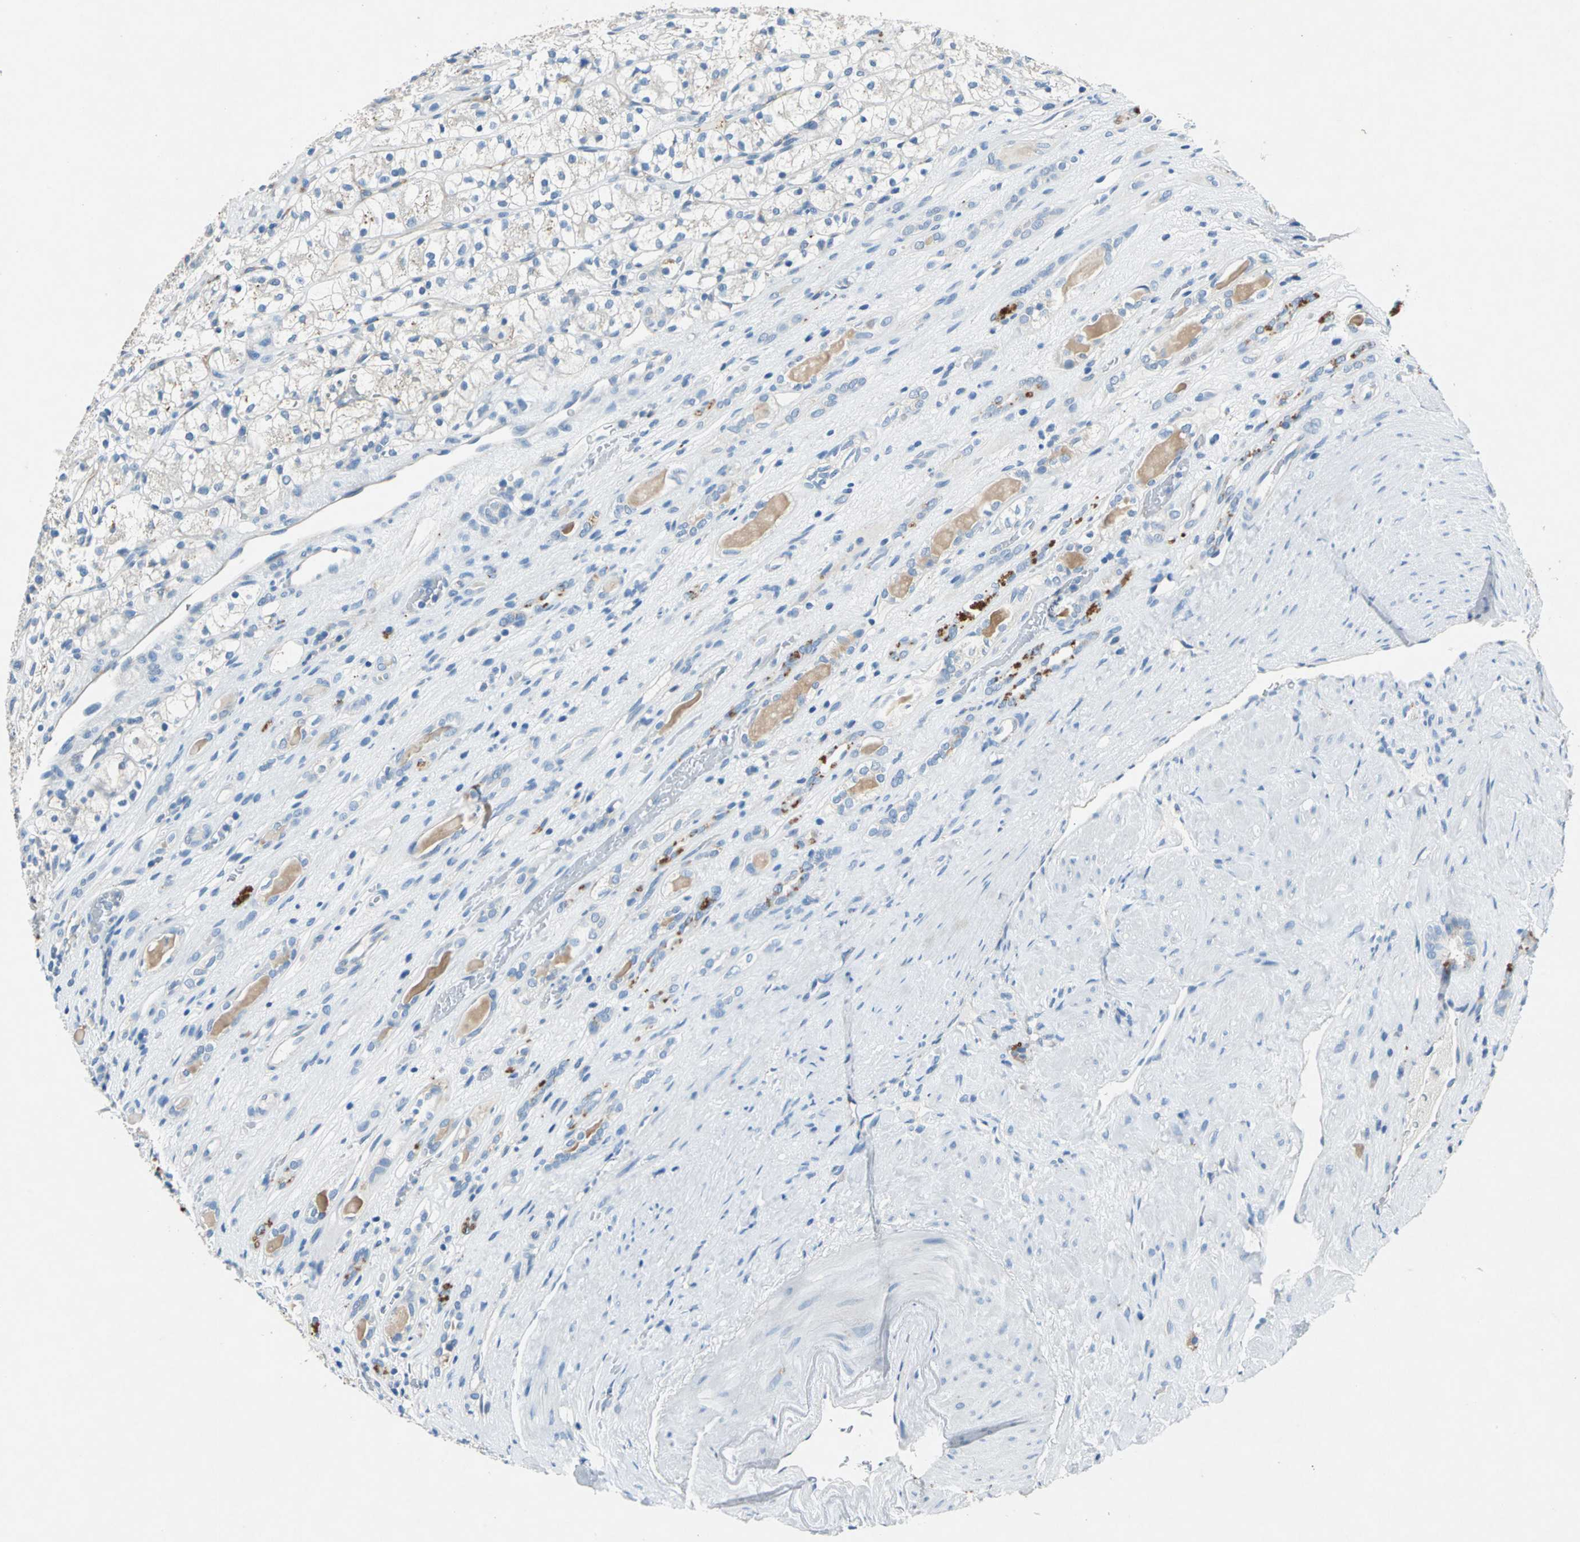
{"staining": {"intensity": "weak", "quantity": "25%-75%", "location": "cytoplasmic/membranous"}, "tissue": "renal cancer", "cell_type": "Tumor cells", "image_type": "cancer", "snomed": [{"axis": "morphology", "description": "Adenocarcinoma, NOS"}, {"axis": "topography", "description": "Kidney"}], "caption": "Immunohistochemical staining of renal cancer displays low levels of weak cytoplasmic/membranous expression in about 25%-75% of tumor cells. (DAB IHC with brightfield microscopy, high magnification).", "gene": "RPS13", "patient": {"sex": "female", "age": 60}}